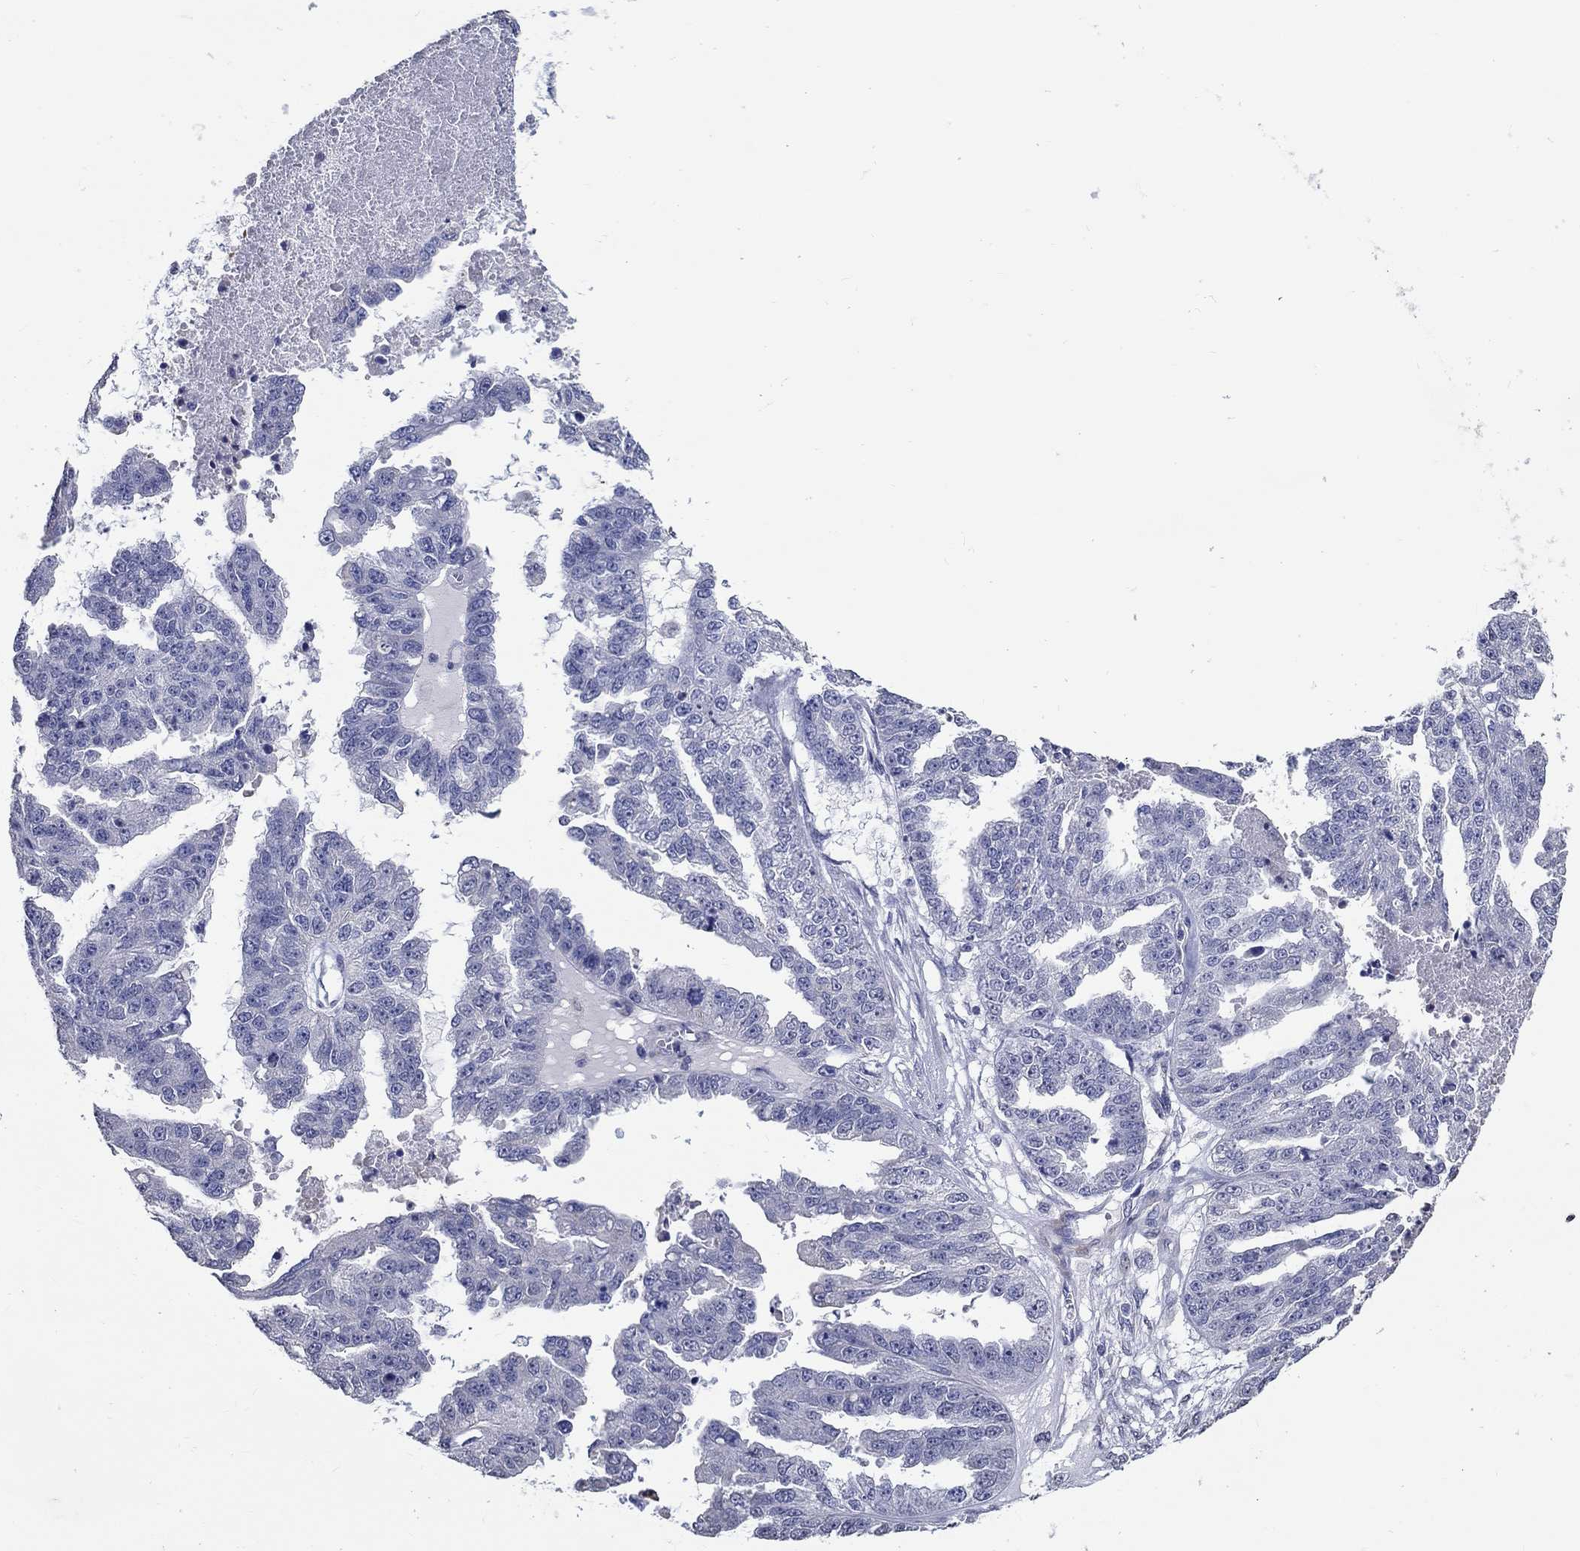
{"staining": {"intensity": "negative", "quantity": "none", "location": "none"}, "tissue": "ovarian cancer", "cell_type": "Tumor cells", "image_type": "cancer", "snomed": [{"axis": "morphology", "description": "Cystadenocarcinoma, serous, NOS"}, {"axis": "topography", "description": "Ovary"}], "caption": "A high-resolution photomicrograph shows immunohistochemistry (IHC) staining of ovarian cancer (serous cystadenocarcinoma), which demonstrates no significant positivity in tumor cells.", "gene": "PDE1B", "patient": {"sex": "female", "age": 58}}